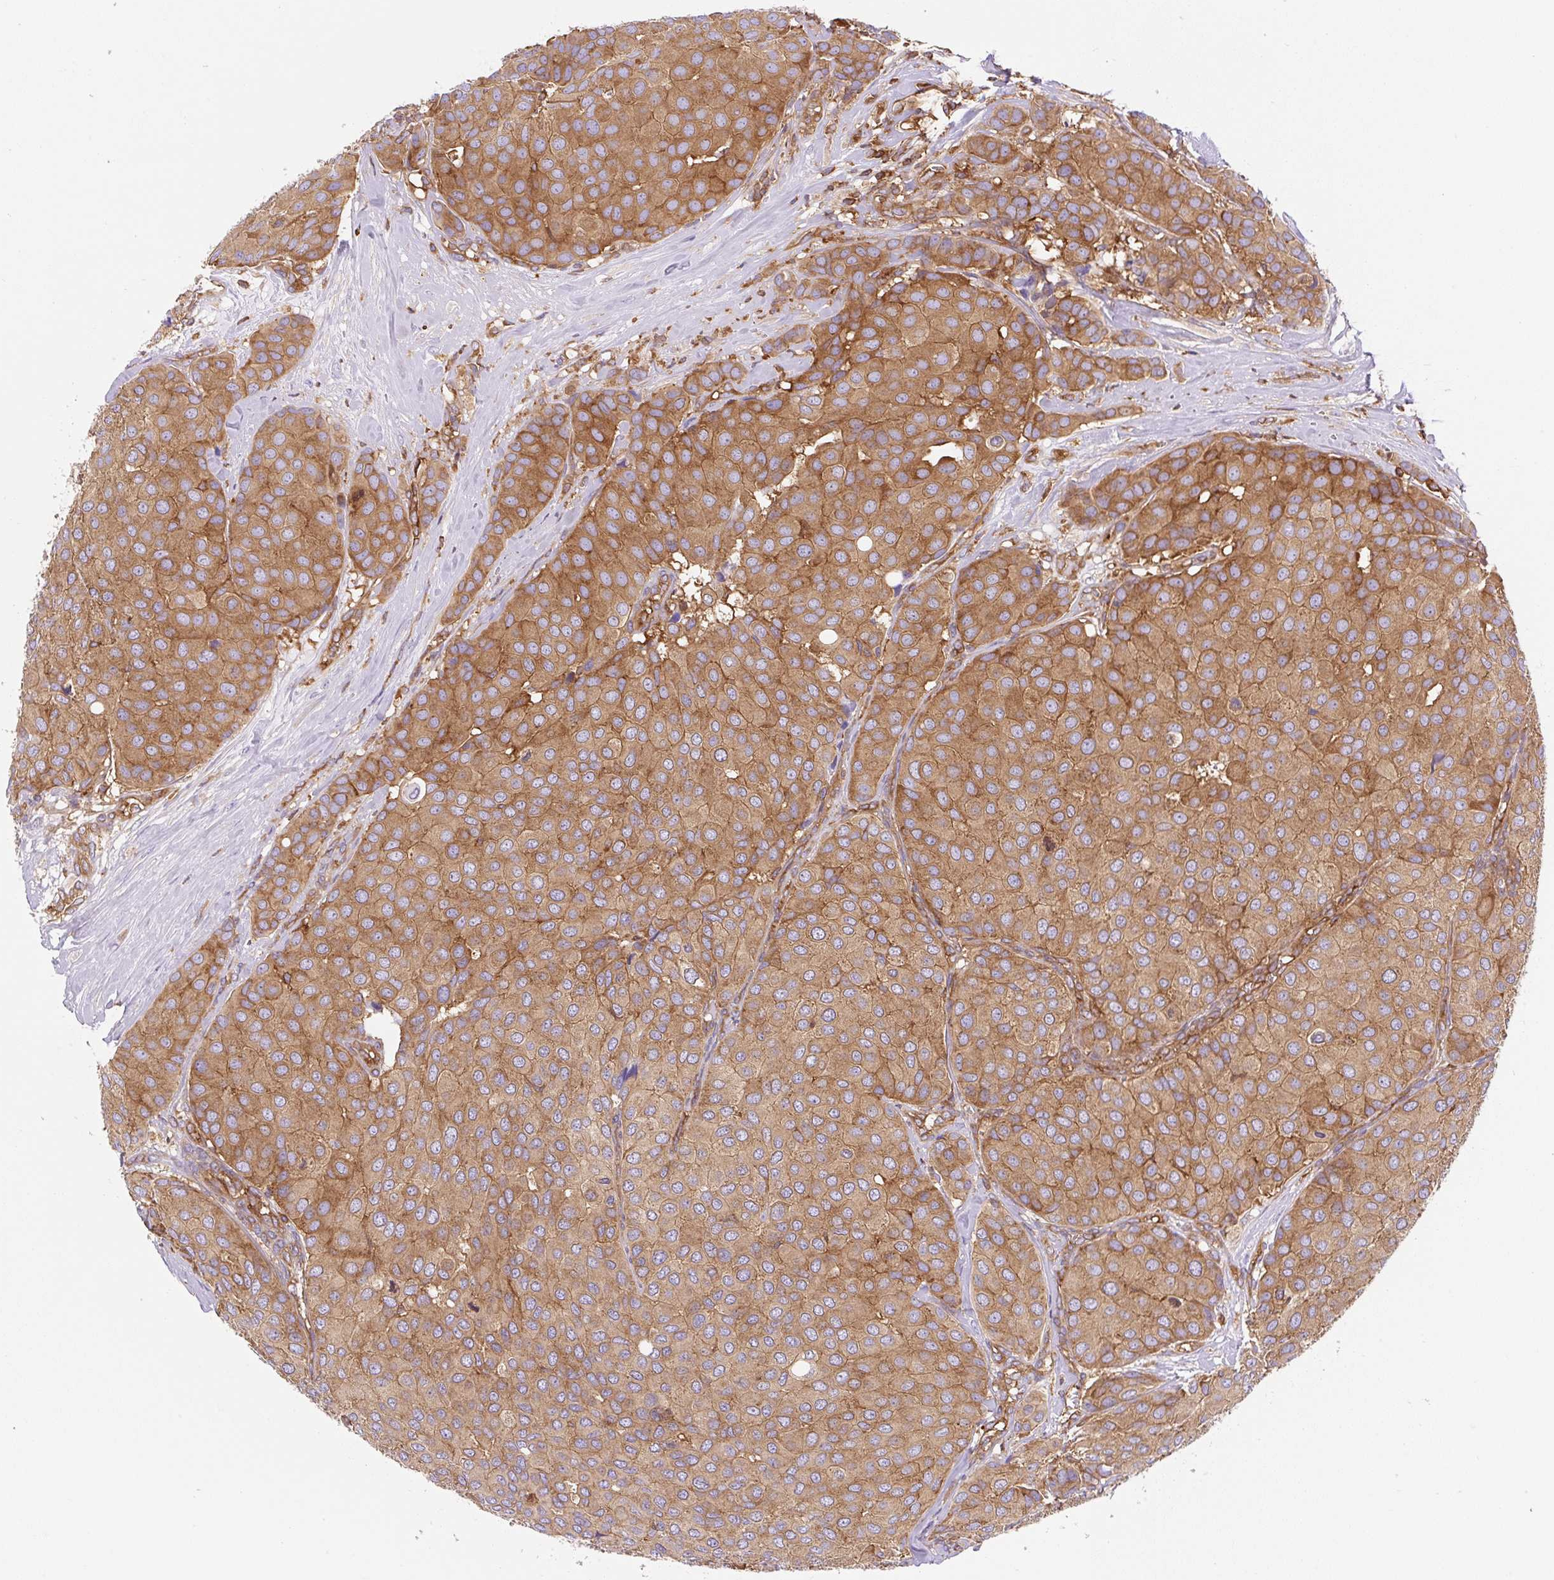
{"staining": {"intensity": "moderate", "quantity": ">75%", "location": "cytoplasmic/membranous"}, "tissue": "breast cancer", "cell_type": "Tumor cells", "image_type": "cancer", "snomed": [{"axis": "morphology", "description": "Duct carcinoma"}, {"axis": "topography", "description": "Breast"}], "caption": "DAB immunohistochemical staining of human breast cancer reveals moderate cytoplasmic/membranous protein staining in about >75% of tumor cells. (brown staining indicates protein expression, while blue staining denotes nuclei).", "gene": "DNM2", "patient": {"sex": "female", "age": 70}}